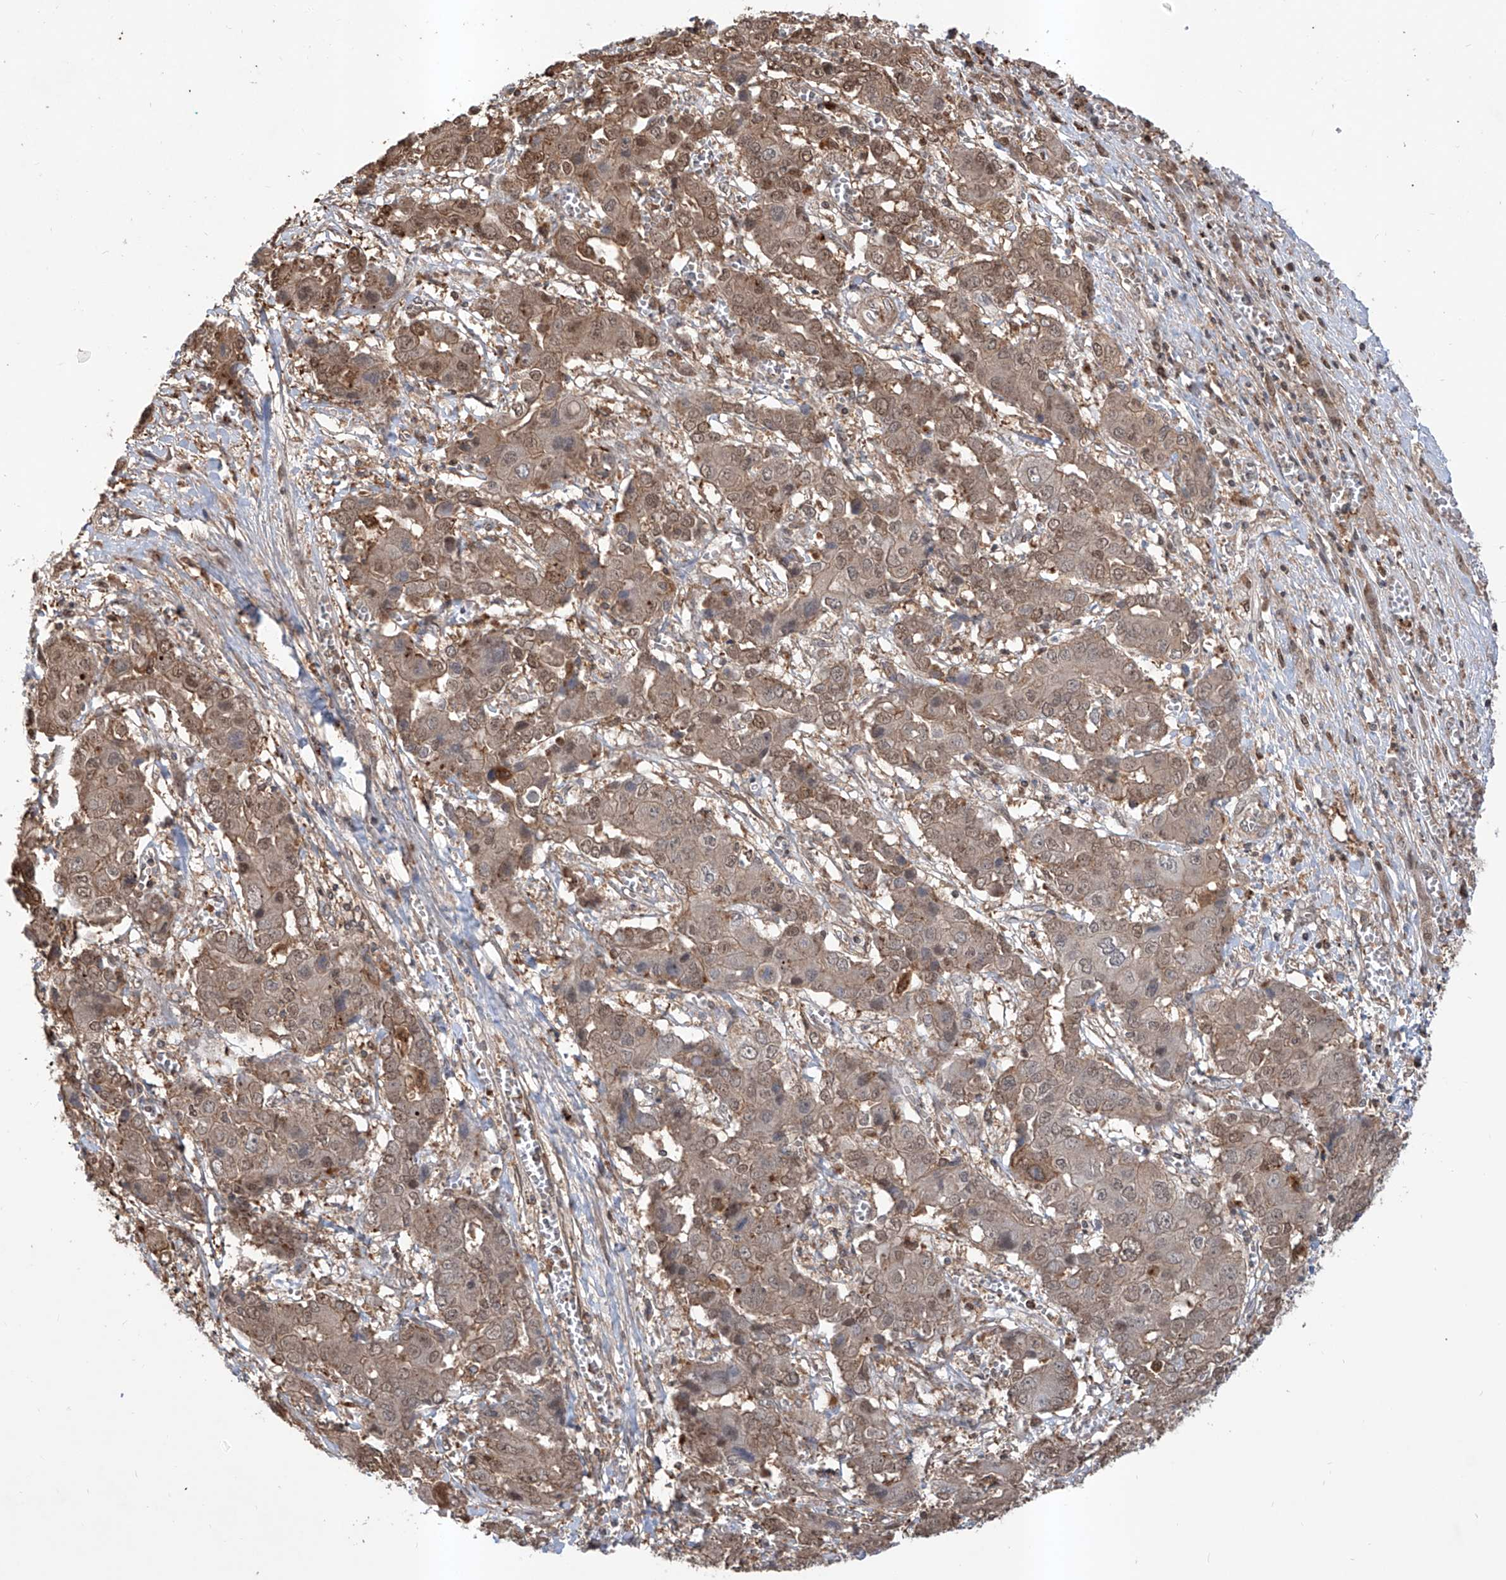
{"staining": {"intensity": "weak", "quantity": ">75%", "location": "cytoplasmic/membranous,nuclear"}, "tissue": "liver cancer", "cell_type": "Tumor cells", "image_type": "cancer", "snomed": [{"axis": "morphology", "description": "Cholangiocarcinoma"}, {"axis": "topography", "description": "Liver"}], "caption": "High-magnification brightfield microscopy of cholangiocarcinoma (liver) stained with DAB (3,3'-diaminobenzidine) (brown) and counterstained with hematoxylin (blue). tumor cells exhibit weak cytoplasmic/membranous and nuclear expression is present in approximately>75% of cells.", "gene": "HOXC8", "patient": {"sex": "male", "age": 67}}